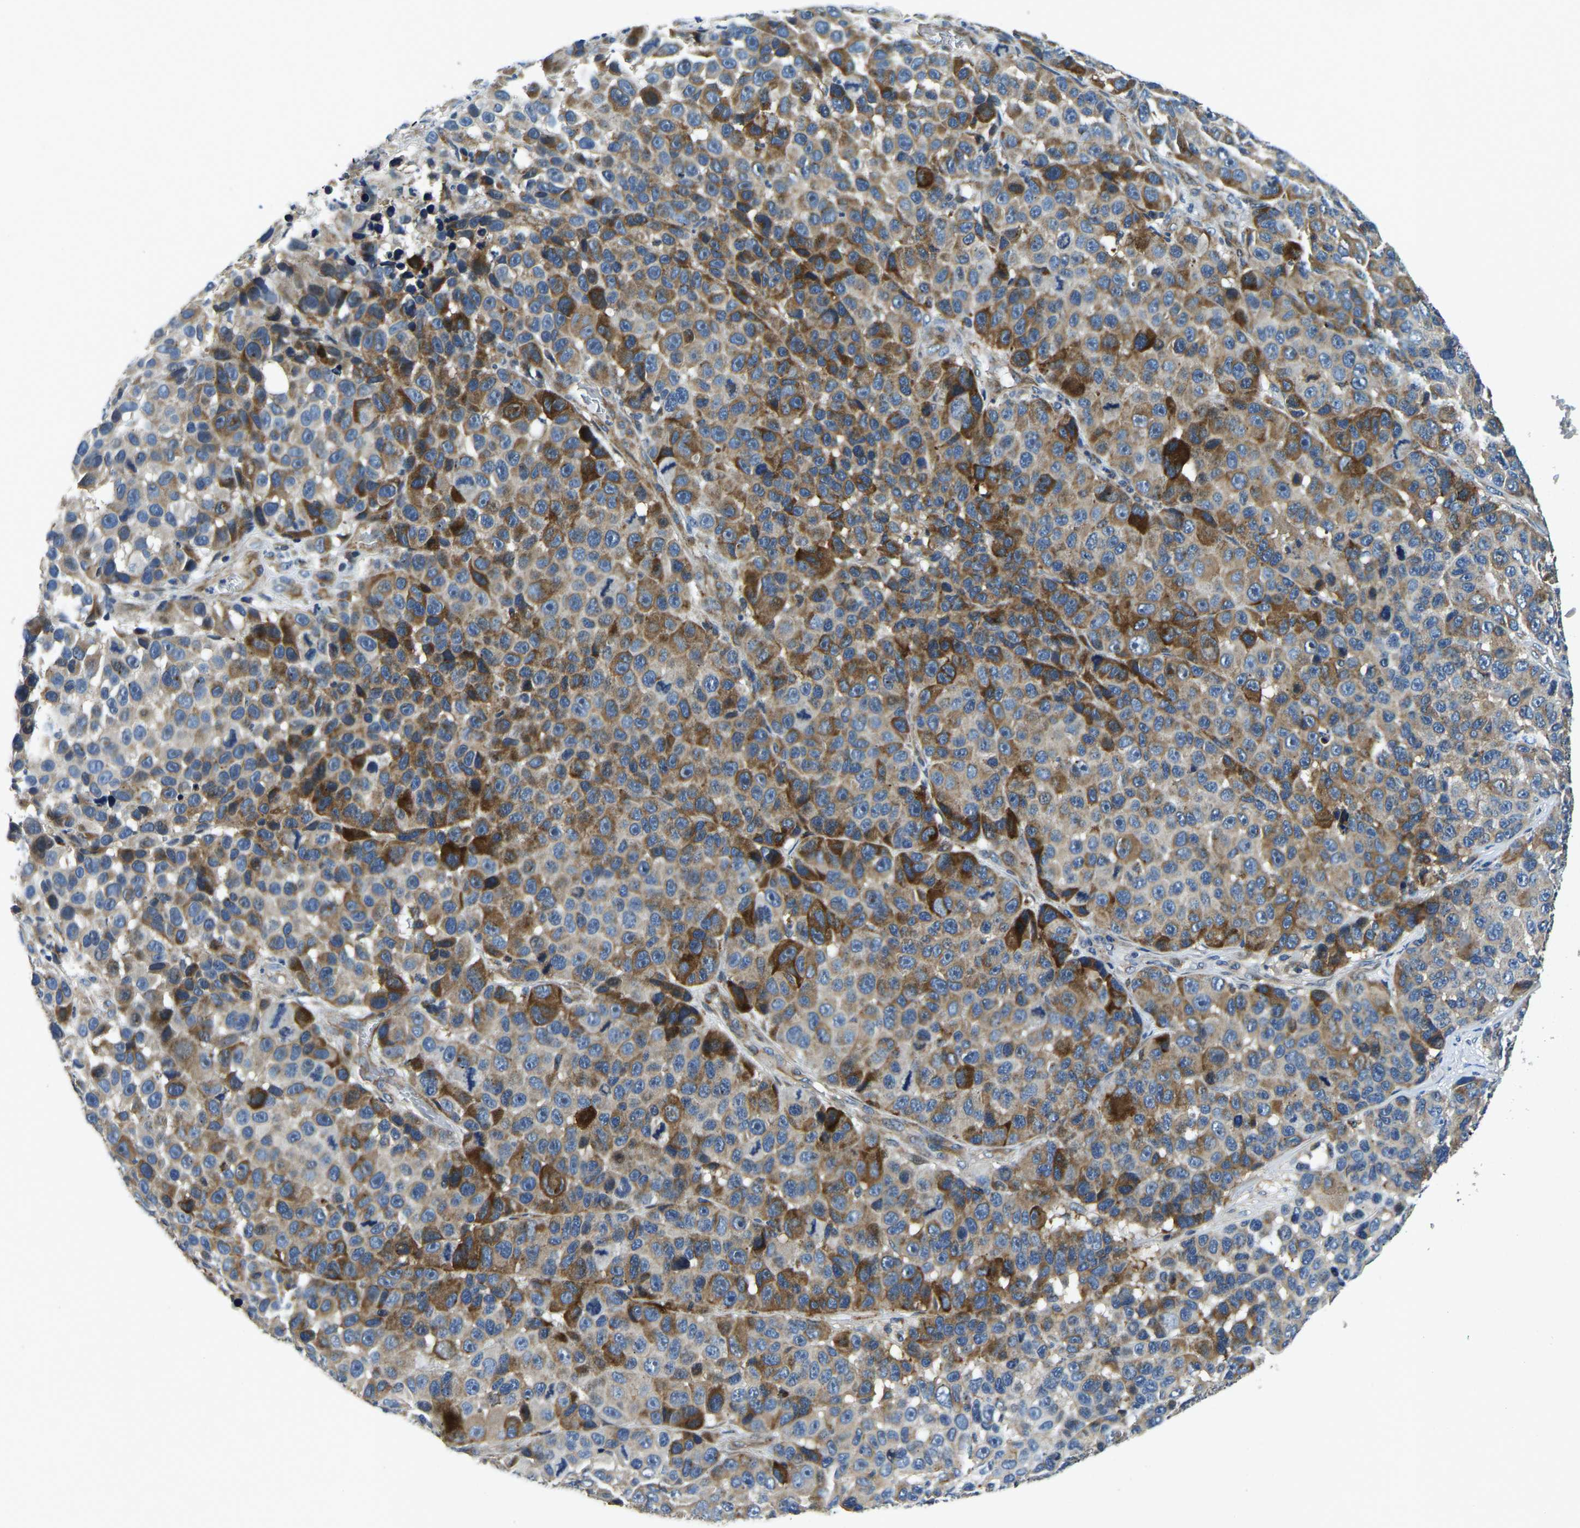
{"staining": {"intensity": "strong", "quantity": "25%-75%", "location": "cytoplasmic/membranous"}, "tissue": "melanoma", "cell_type": "Tumor cells", "image_type": "cancer", "snomed": [{"axis": "morphology", "description": "Malignant melanoma, NOS"}, {"axis": "topography", "description": "Skin"}], "caption": "Tumor cells exhibit high levels of strong cytoplasmic/membranous expression in approximately 25%-75% of cells in human melanoma.", "gene": "RNF39", "patient": {"sex": "male", "age": 53}}